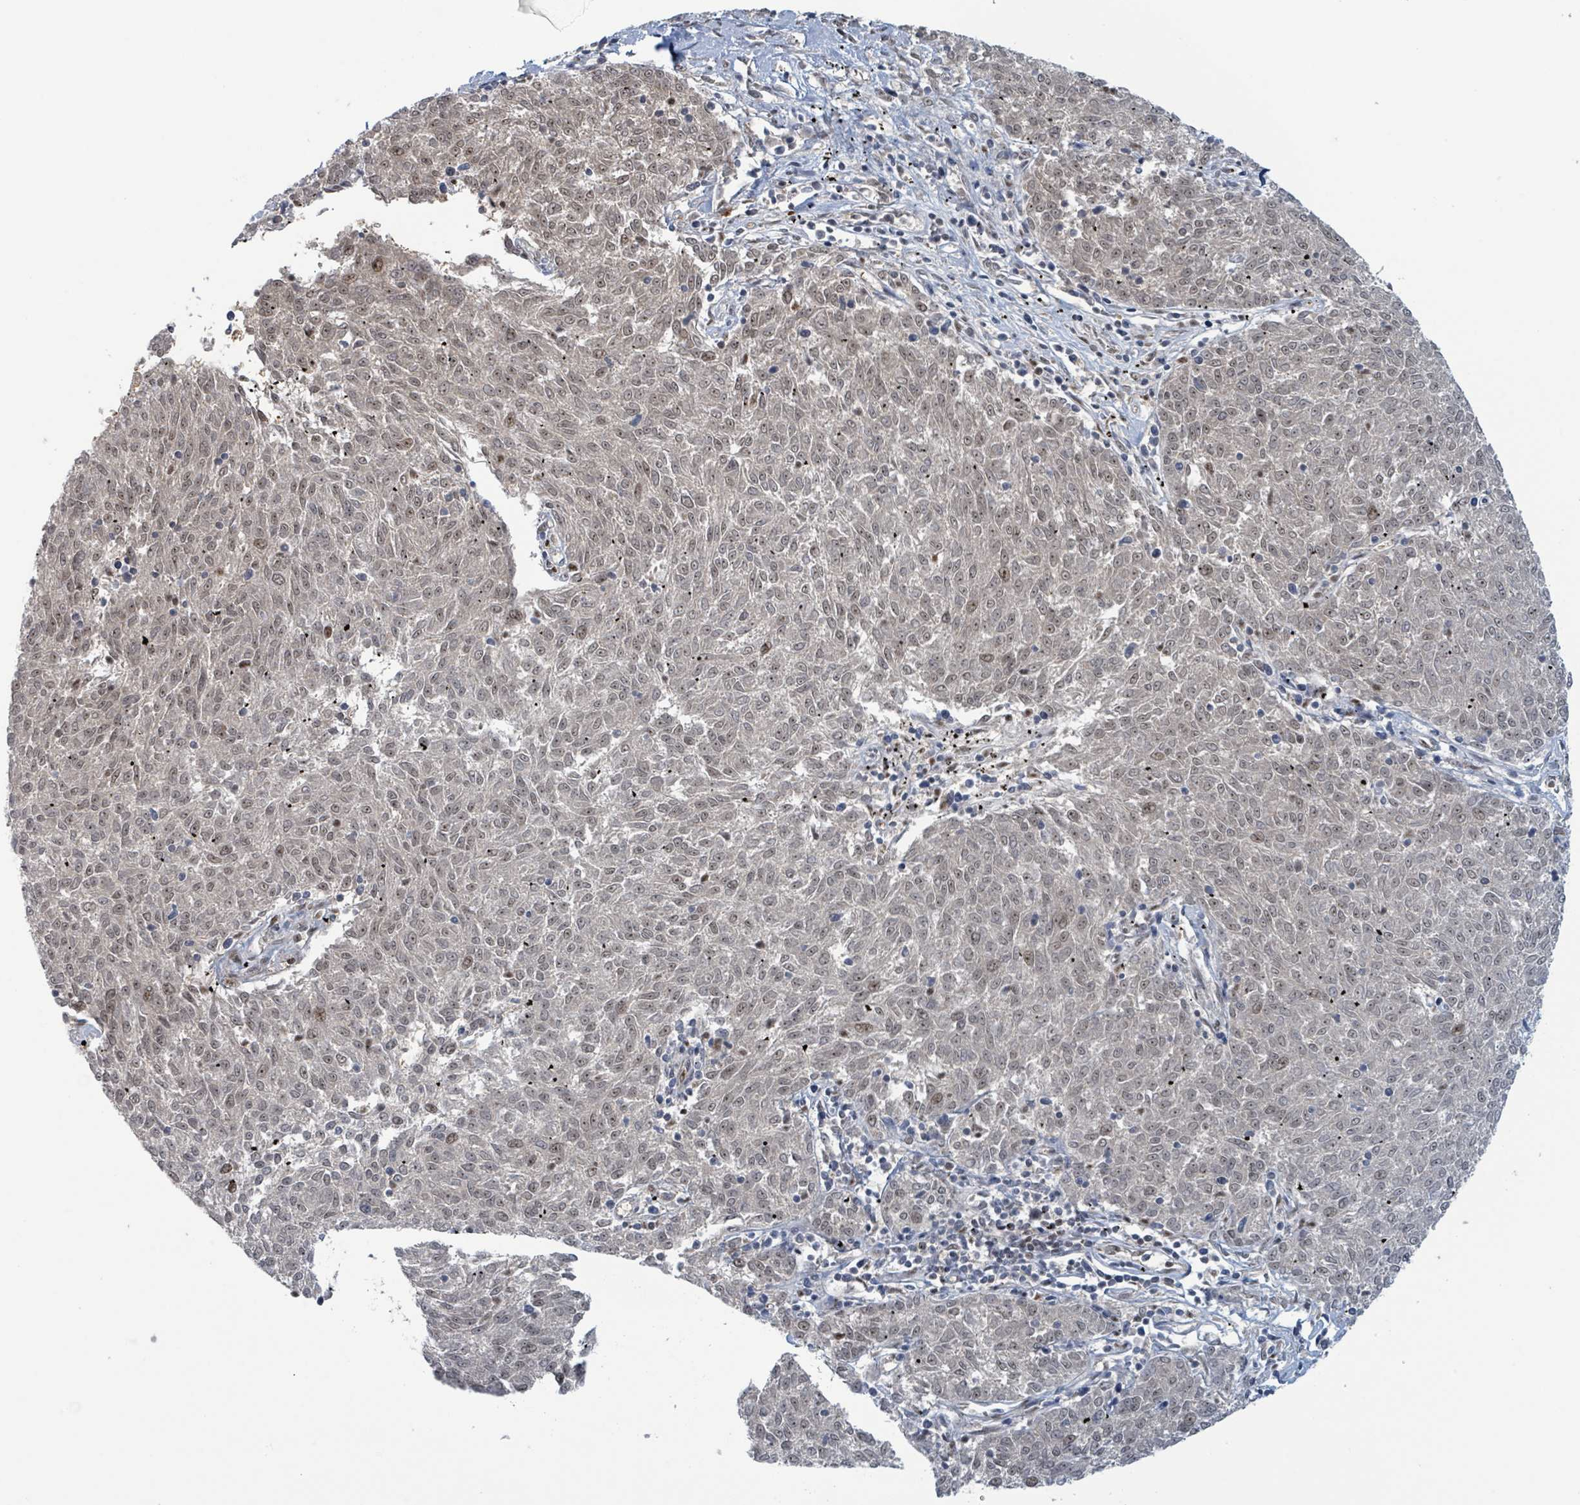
{"staining": {"intensity": "weak", "quantity": "25%-75%", "location": "nuclear"}, "tissue": "melanoma", "cell_type": "Tumor cells", "image_type": "cancer", "snomed": [{"axis": "morphology", "description": "Malignant melanoma, NOS"}, {"axis": "topography", "description": "Skin"}], "caption": "The immunohistochemical stain highlights weak nuclear staining in tumor cells of melanoma tissue. (Brightfield microscopy of DAB IHC at high magnification).", "gene": "KLF3", "patient": {"sex": "female", "age": 72}}